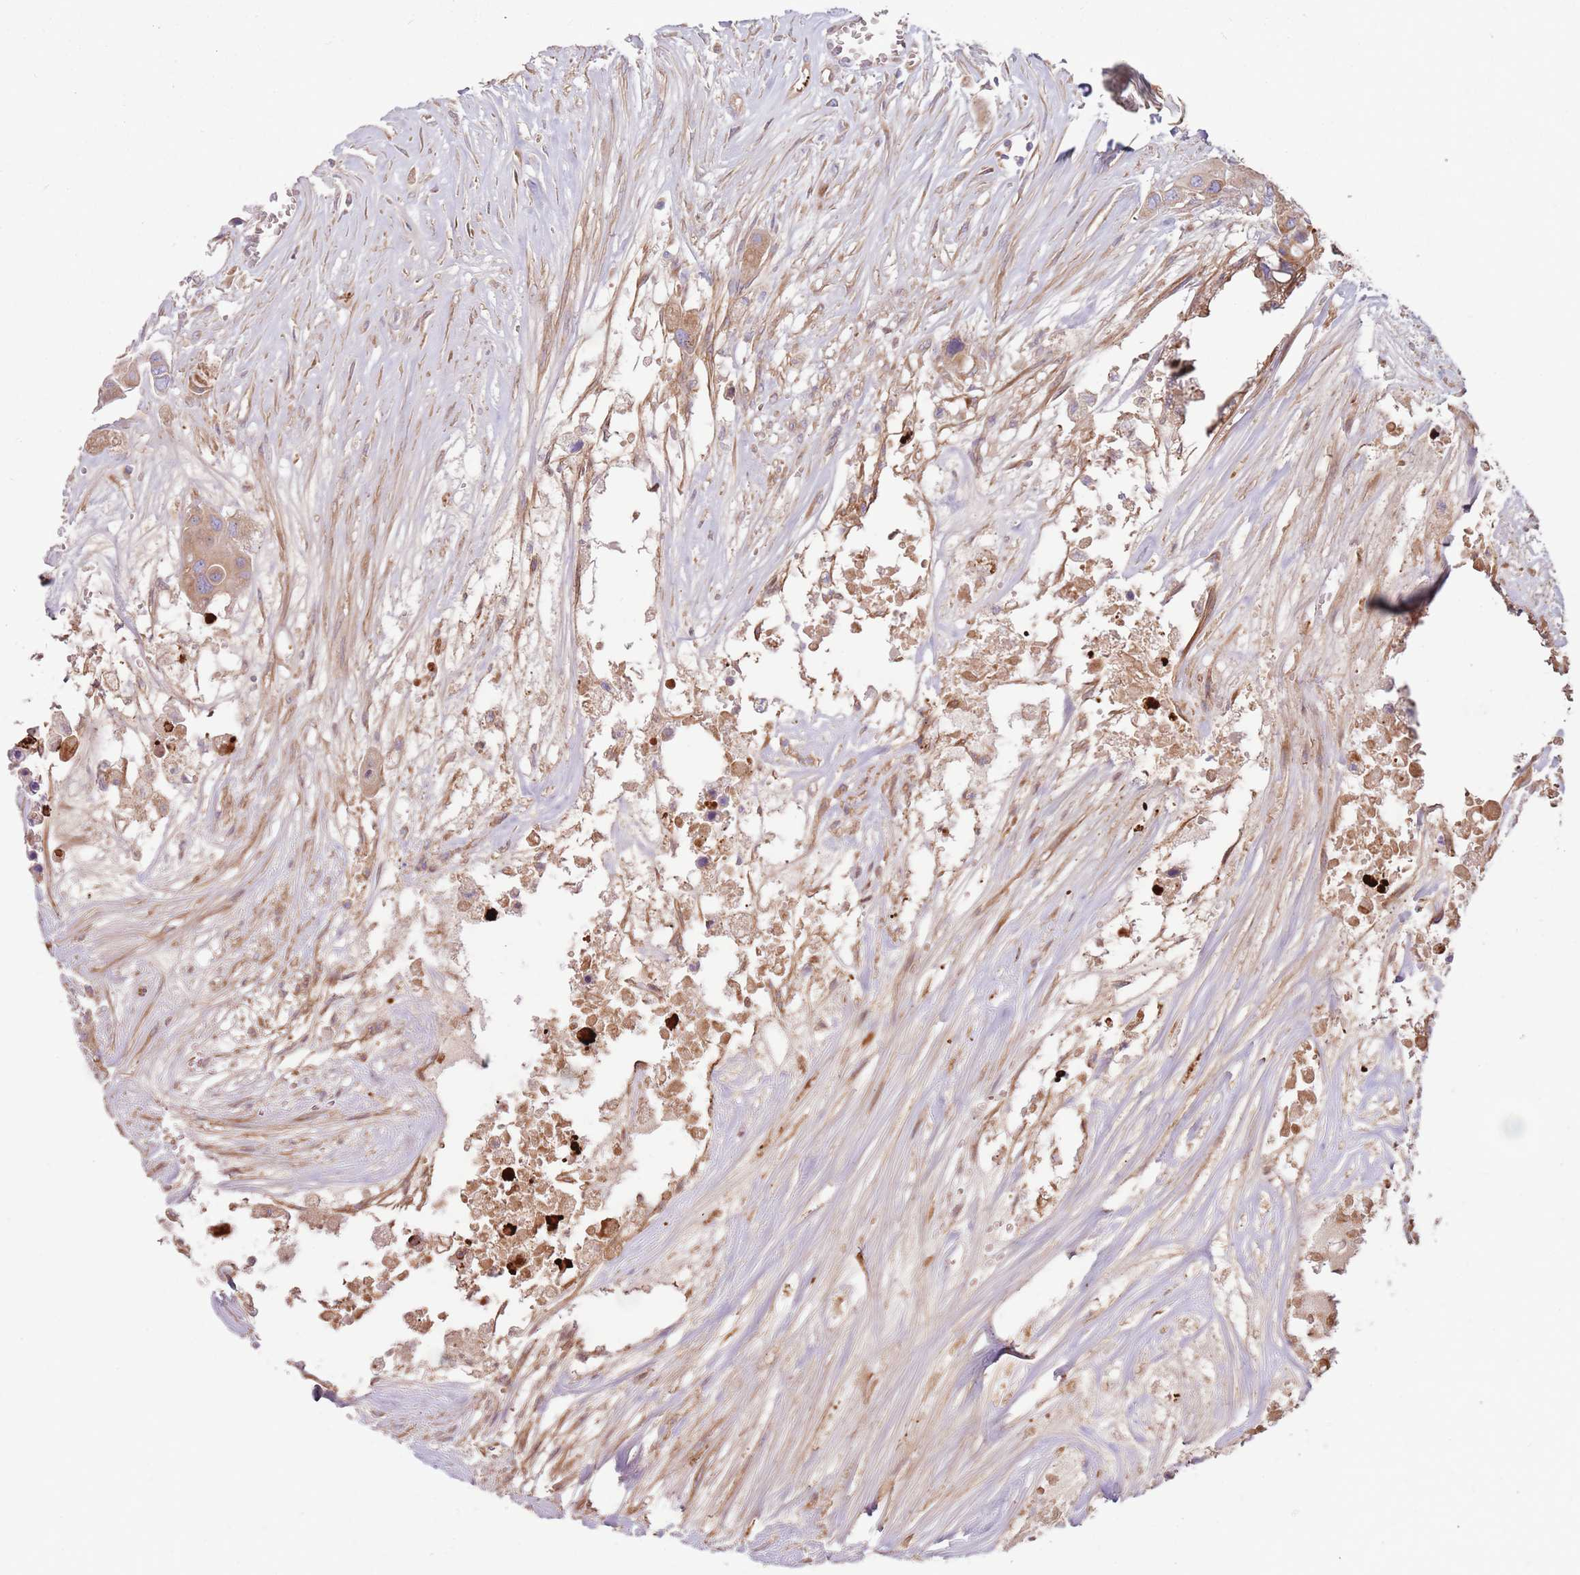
{"staining": {"intensity": "moderate", "quantity": ">75%", "location": "cytoplasmic/membranous"}, "tissue": "colorectal cancer", "cell_type": "Tumor cells", "image_type": "cancer", "snomed": [{"axis": "morphology", "description": "Adenocarcinoma, NOS"}, {"axis": "topography", "description": "Colon"}], "caption": "The histopathology image reveals staining of colorectal cancer, revealing moderate cytoplasmic/membranous protein expression (brown color) within tumor cells.", "gene": "EMC1", "patient": {"sex": "male", "age": 77}}